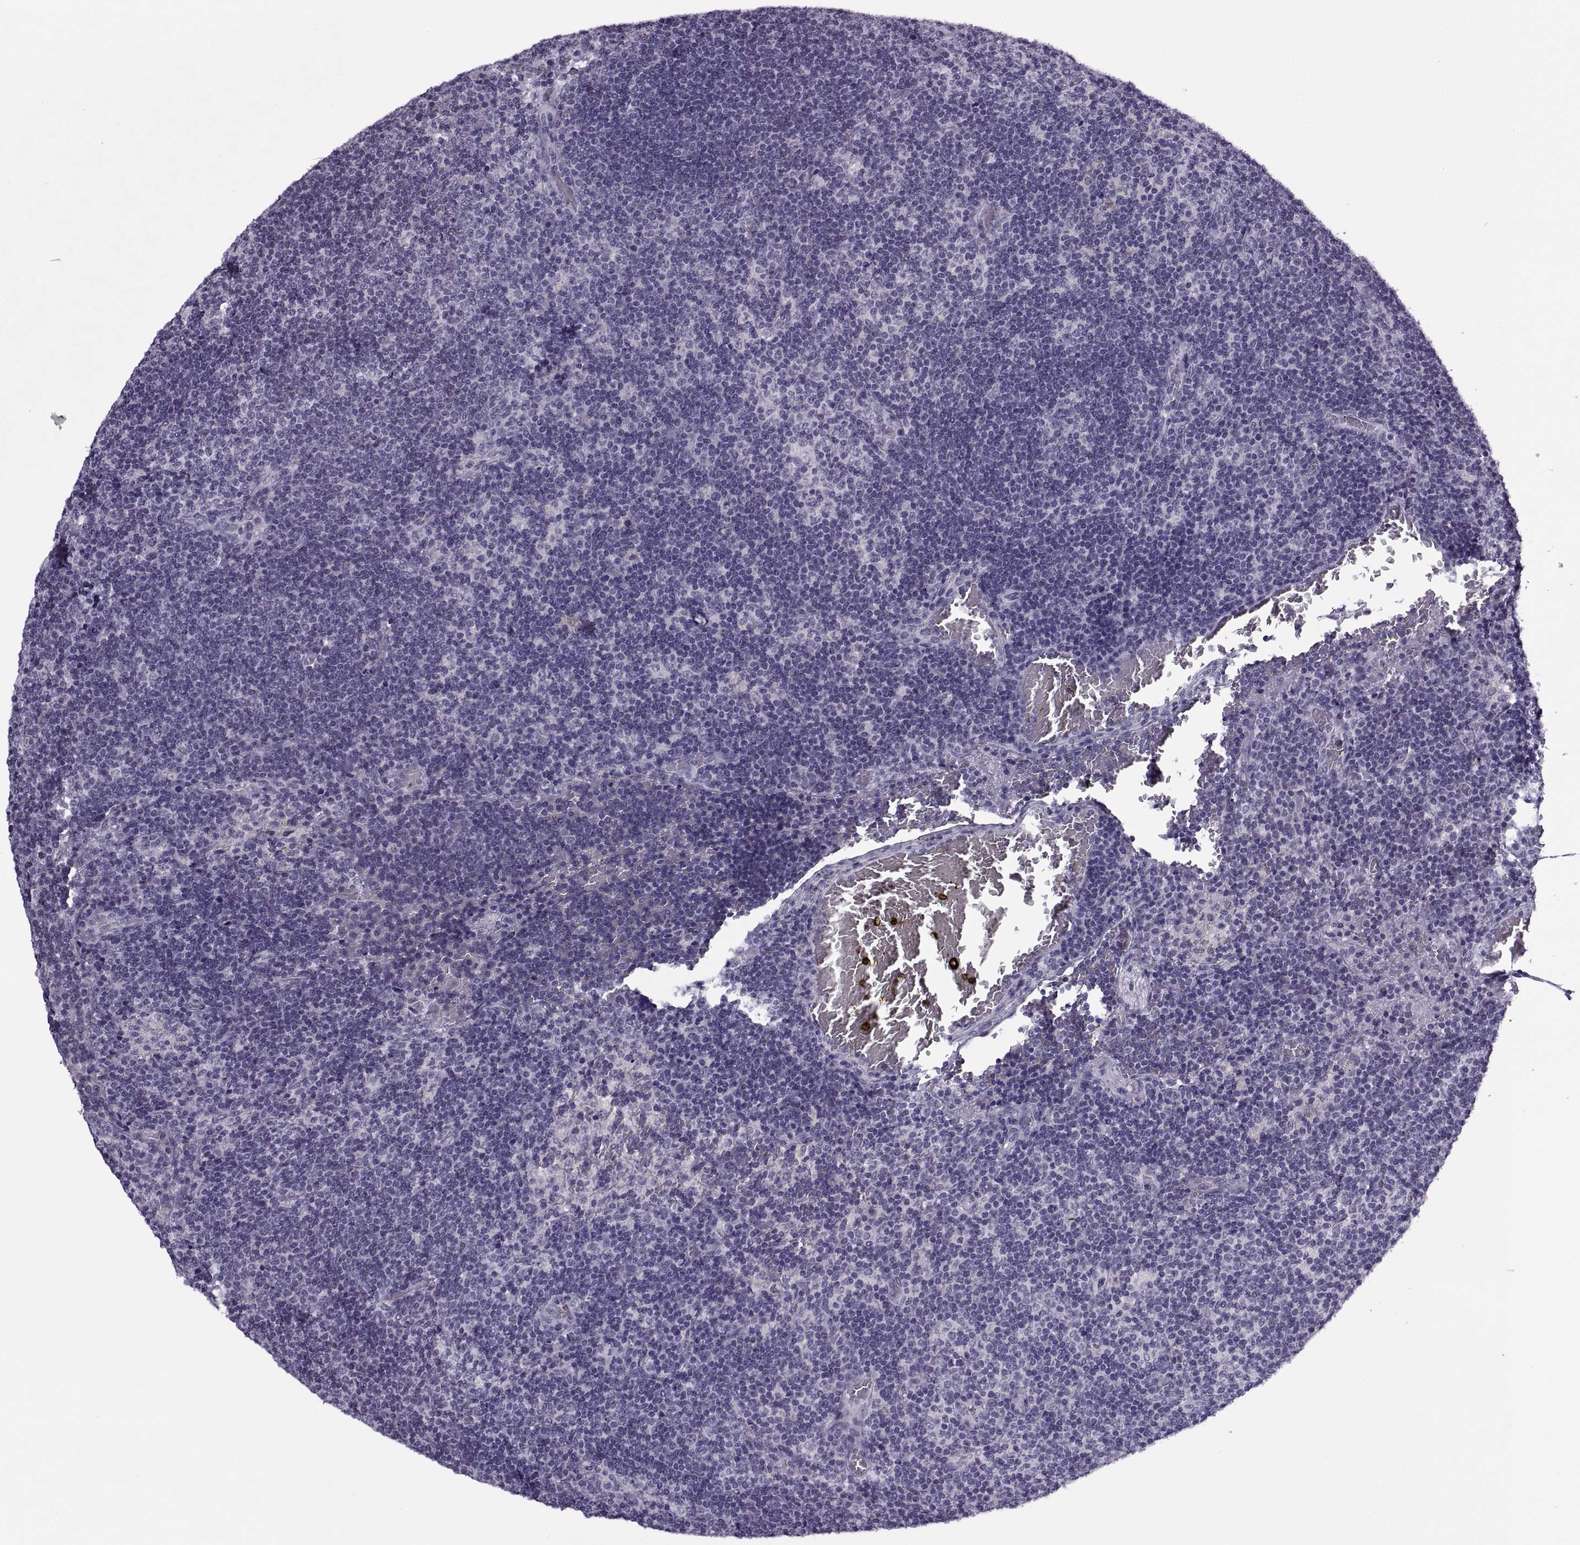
{"staining": {"intensity": "negative", "quantity": "none", "location": "none"}, "tissue": "lymph node", "cell_type": "Germinal center cells", "image_type": "normal", "snomed": [{"axis": "morphology", "description": "Normal tissue, NOS"}, {"axis": "topography", "description": "Lymph node"}], "caption": "DAB (3,3'-diaminobenzidine) immunohistochemical staining of benign human lymph node displays no significant staining in germinal center cells. (DAB (3,3'-diaminobenzidine) immunohistochemistry with hematoxylin counter stain).", "gene": "TBC1D3B", "patient": {"sex": "male", "age": 63}}